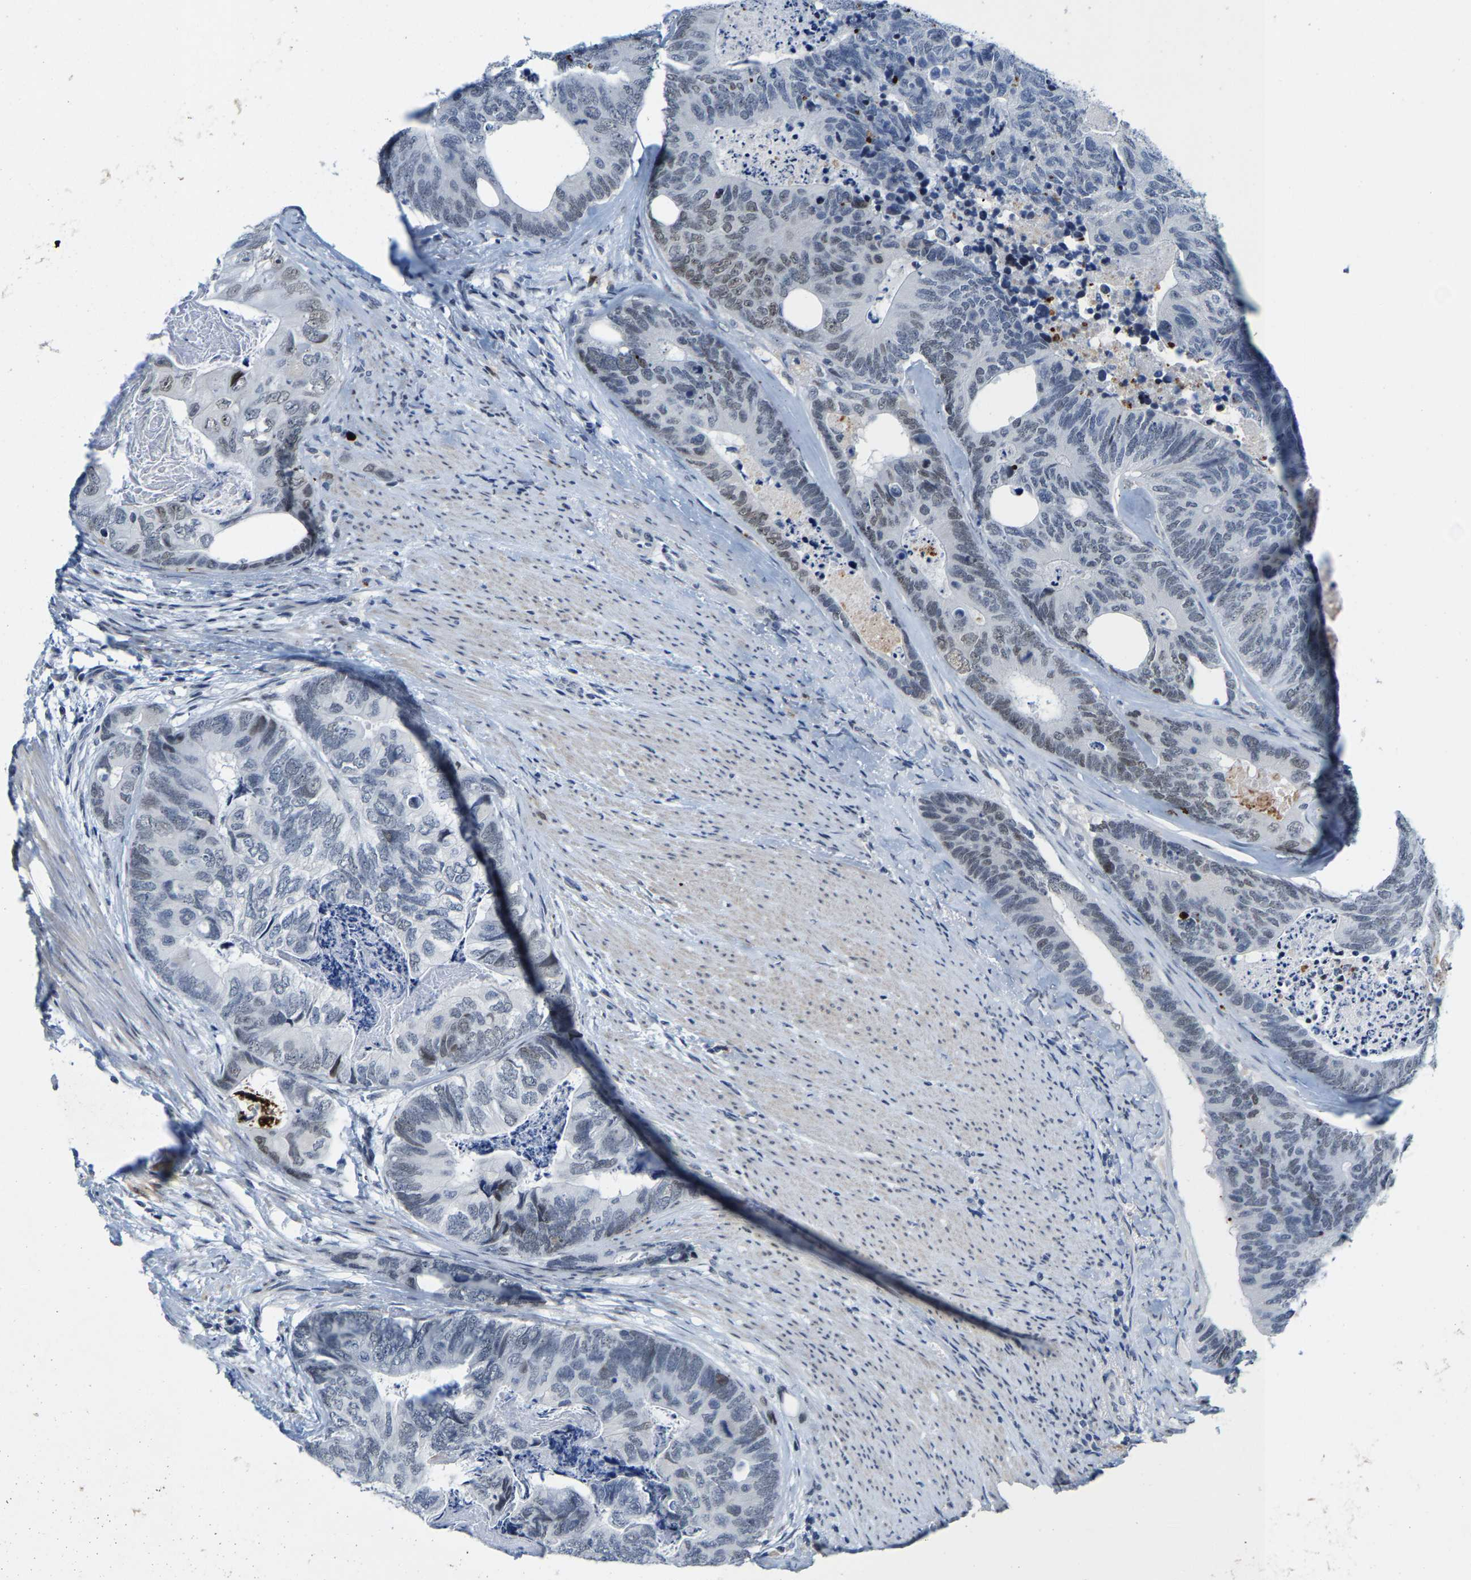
{"staining": {"intensity": "weak", "quantity": "<25%", "location": "nuclear"}, "tissue": "colorectal cancer", "cell_type": "Tumor cells", "image_type": "cancer", "snomed": [{"axis": "morphology", "description": "Adenocarcinoma, NOS"}, {"axis": "topography", "description": "Colon"}], "caption": "A histopathology image of colorectal cancer (adenocarcinoma) stained for a protein reveals no brown staining in tumor cells. Brightfield microscopy of IHC stained with DAB (brown) and hematoxylin (blue), captured at high magnification.", "gene": "SETD1B", "patient": {"sex": "female", "age": 67}}